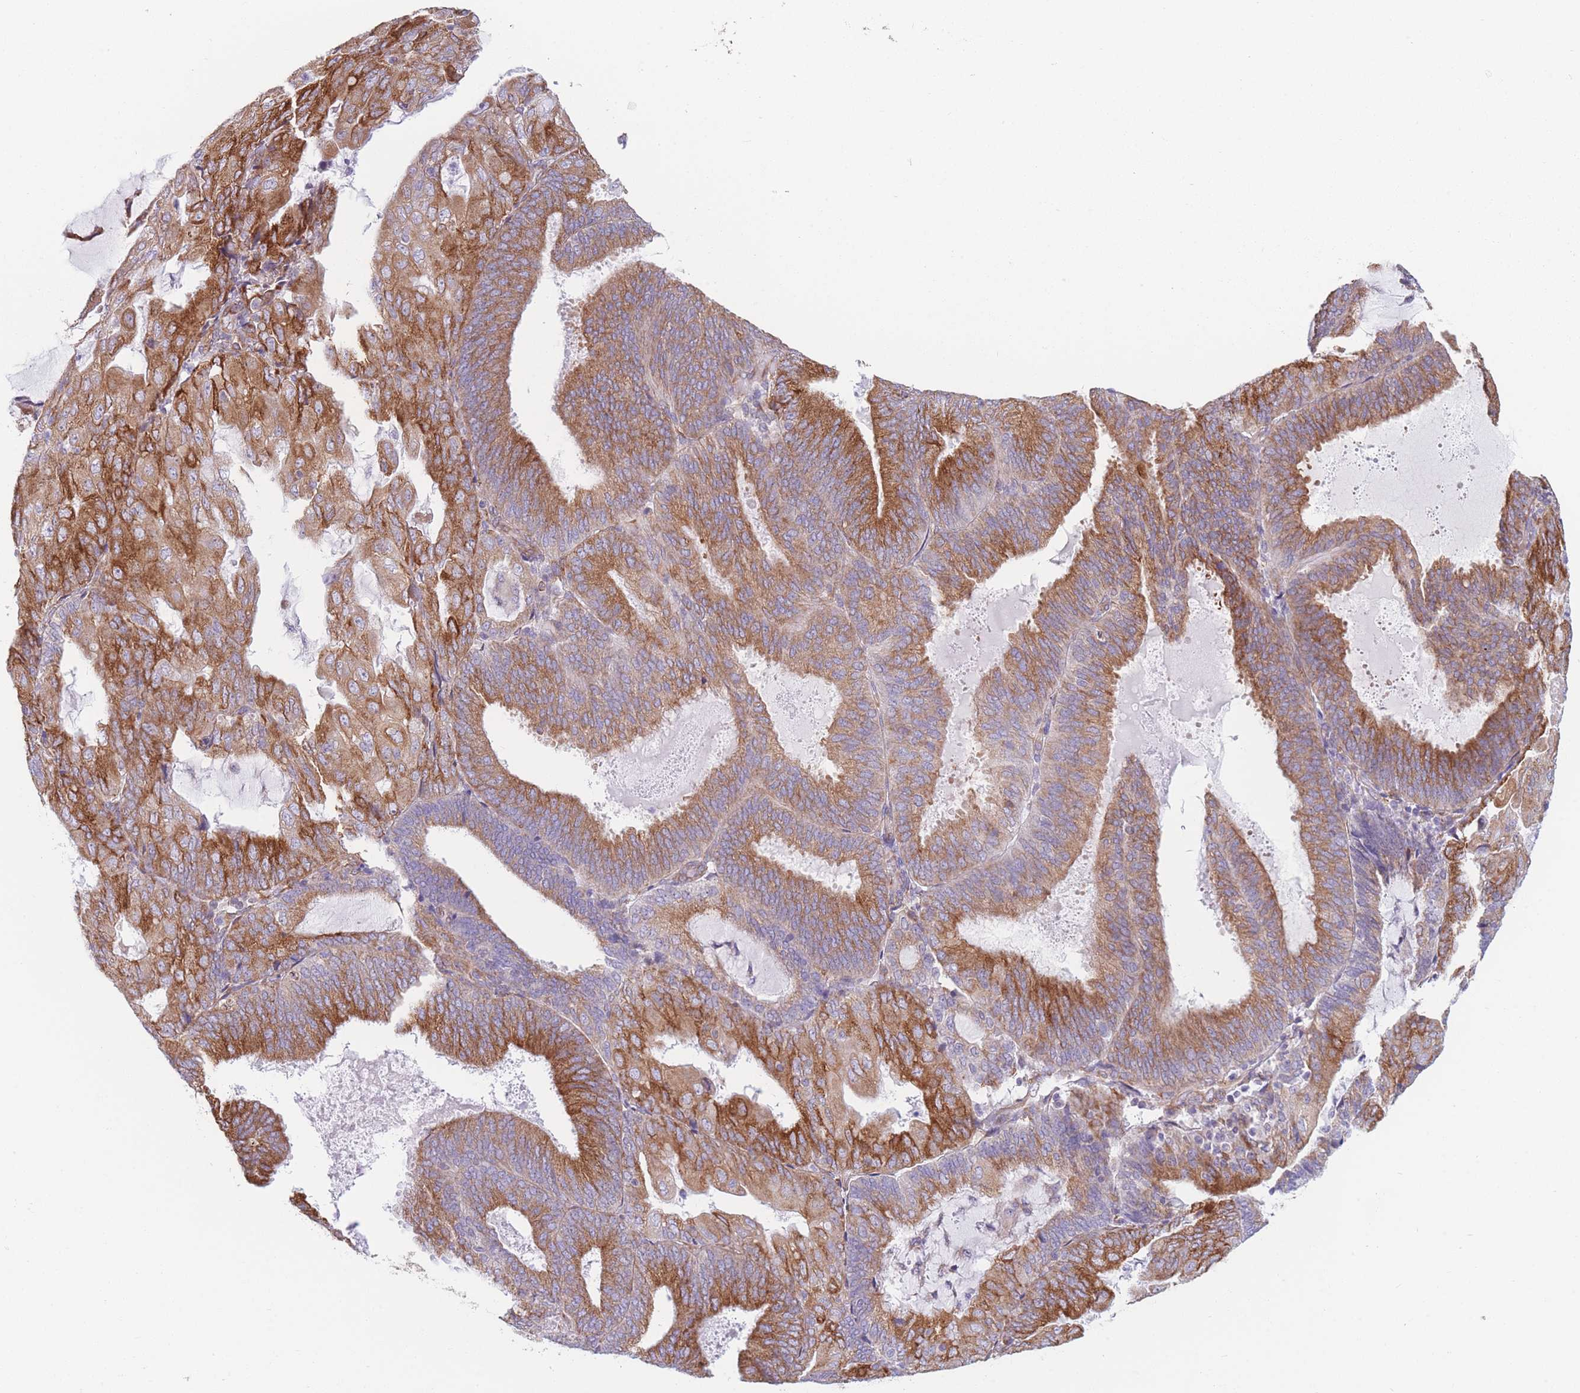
{"staining": {"intensity": "strong", "quantity": "25%-75%", "location": "cytoplasmic/membranous"}, "tissue": "endometrial cancer", "cell_type": "Tumor cells", "image_type": "cancer", "snomed": [{"axis": "morphology", "description": "Adenocarcinoma, NOS"}, {"axis": "topography", "description": "Endometrium"}], "caption": "Adenocarcinoma (endometrial) stained with DAB immunohistochemistry (IHC) demonstrates high levels of strong cytoplasmic/membranous positivity in approximately 25%-75% of tumor cells.", "gene": "AK9", "patient": {"sex": "female", "age": 81}}